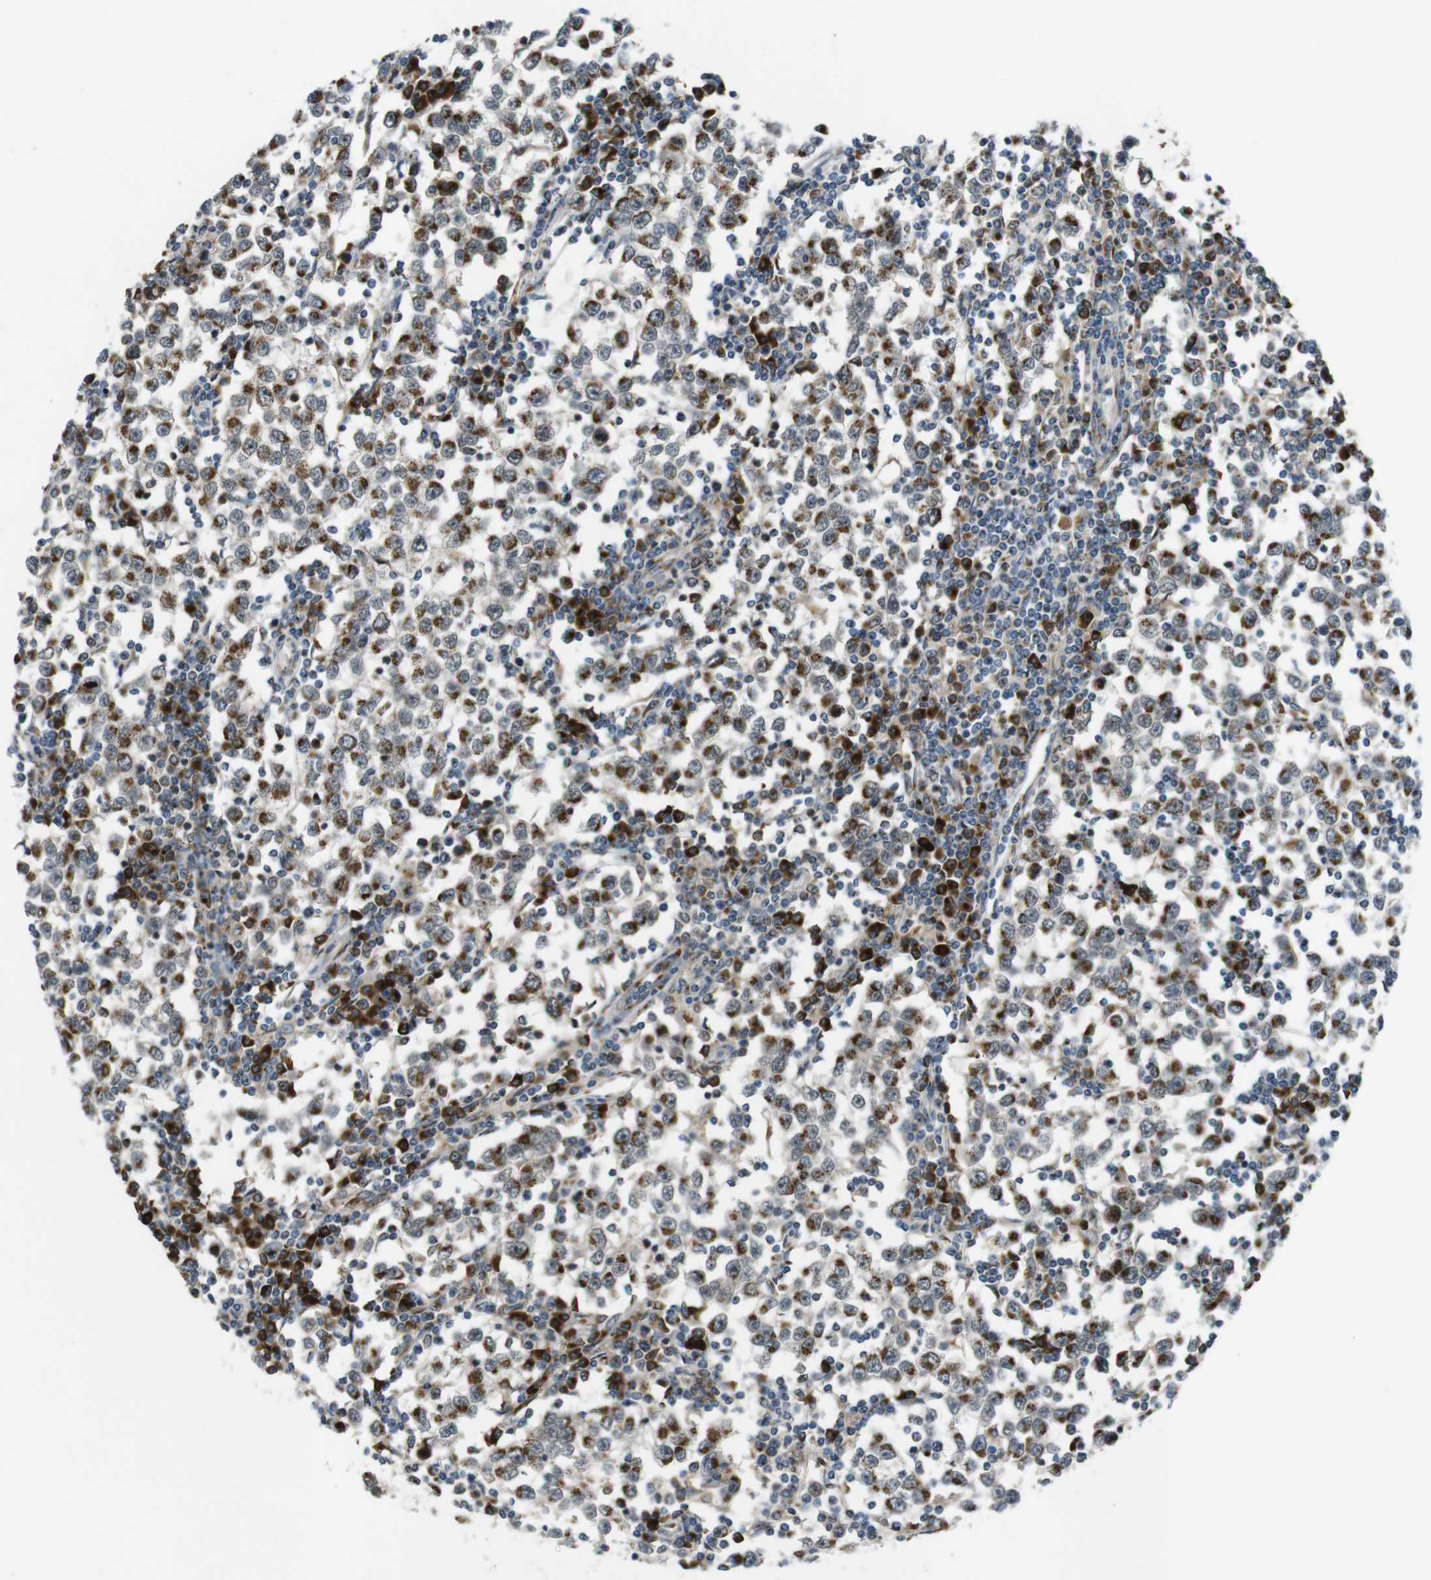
{"staining": {"intensity": "moderate", "quantity": ">75%", "location": "cytoplasmic/membranous"}, "tissue": "testis cancer", "cell_type": "Tumor cells", "image_type": "cancer", "snomed": [{"axis": "morphology", "description": "Seminoma, NOS"}, {"axis": "topography", "description": "Testis"}], "caption": "Testis seminoma stained for a protein demonstrates moderate cytoplasmic/membranous positivity in tumor cells. The staining was performed using DAB (3,3'-diaminobenzidine) to visualize the protein expression in brown, while the nuclei were stained in blue with hematoxylin (Magnification: 20x).", "gene": "ZFPL1", "patient": {"sex": "male", "age": 65}}